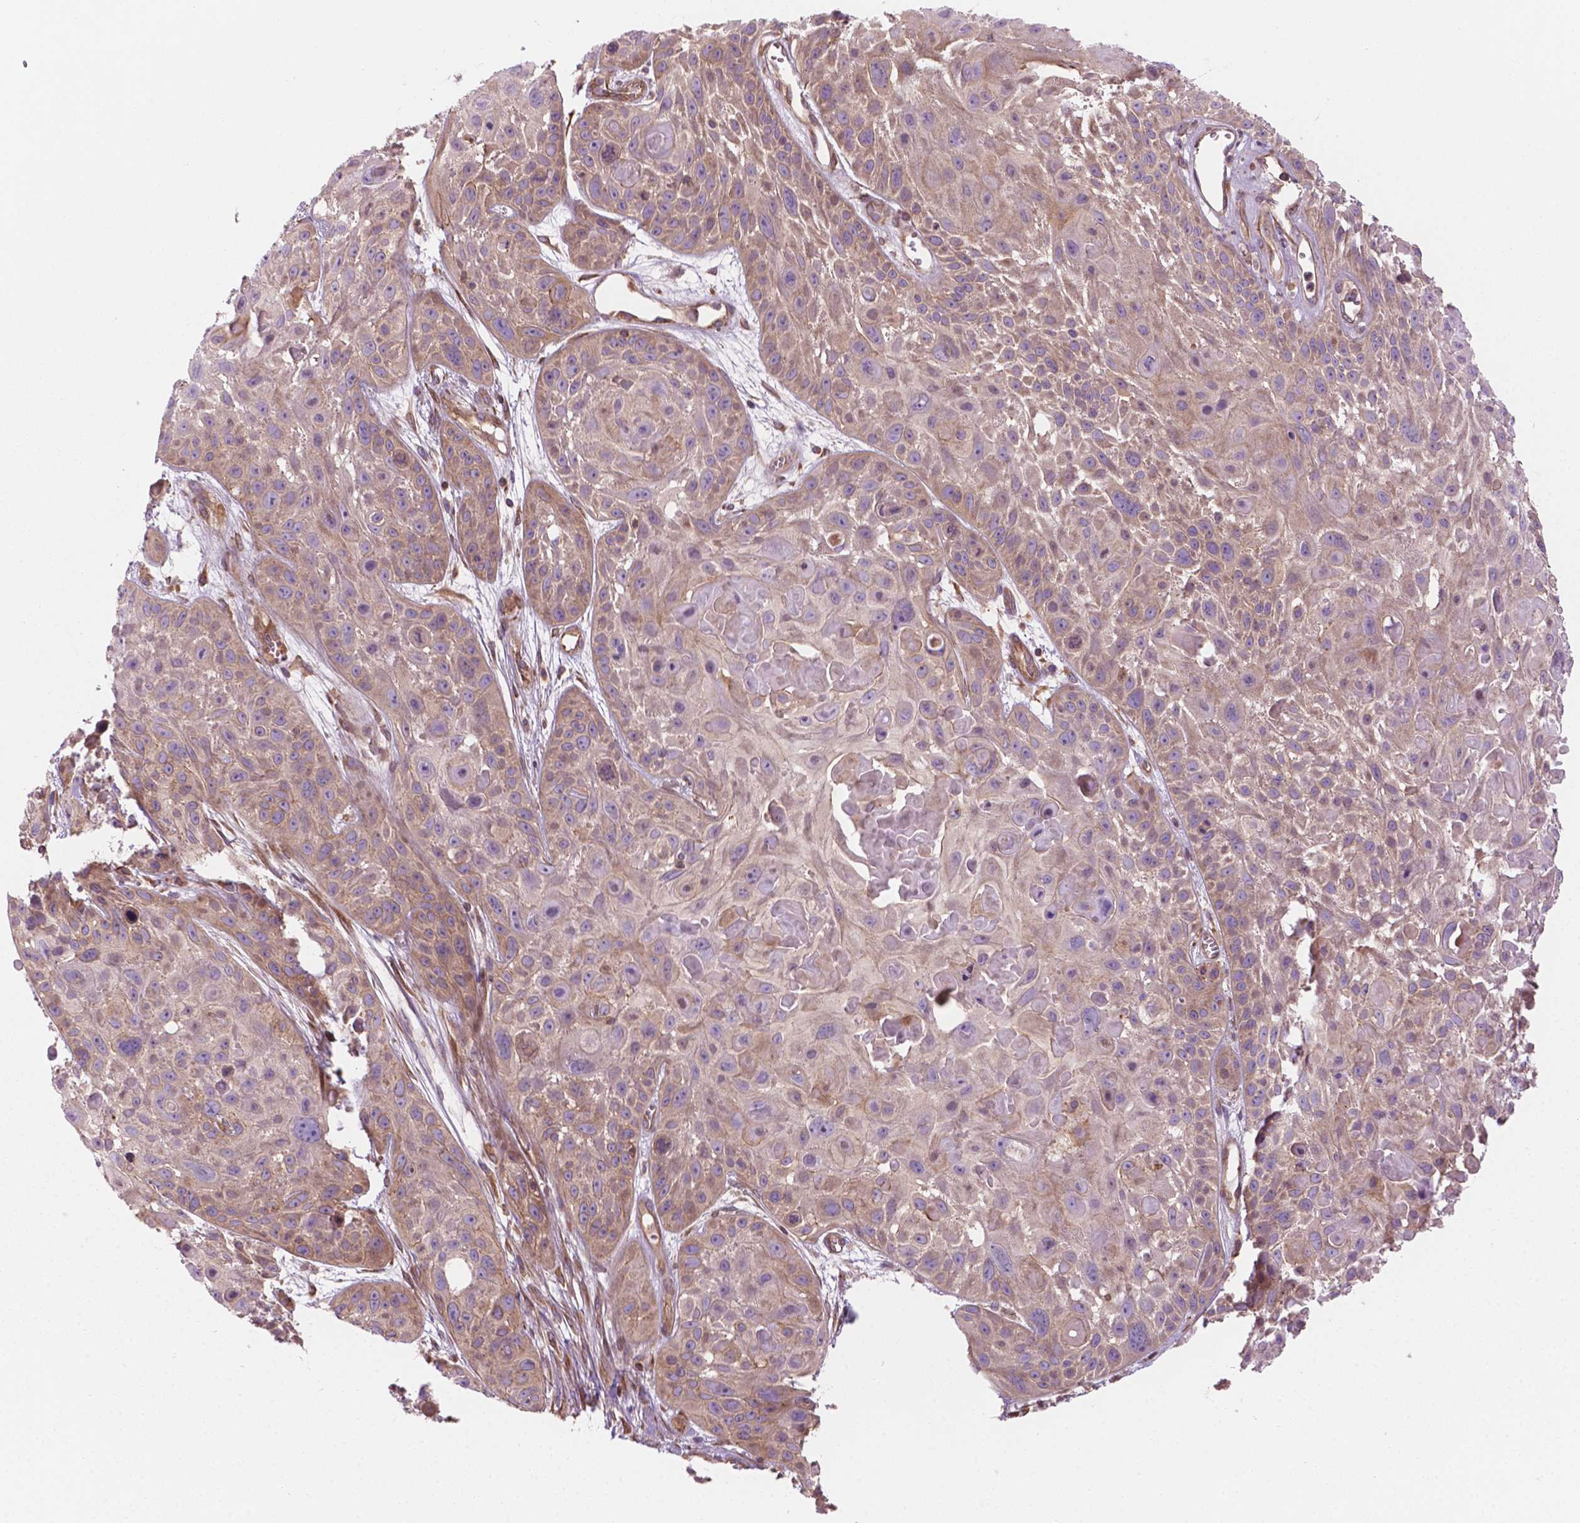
{"staining": {"intensity": "weak", "quantity": "25%-75%", "location": "cytoplasmic/membranous"}, "tissue": "skin cancer", "cell_type": "Tumor cells", "image_type": "cancer", "snomed": [{"axis": "morphology", "description": "Squamous cell carcinoma, NOS"}, {"axis": "topography", "description": "Skin"}, {"axis": "topography", "description": "Anal"}], "caption": "Brown immunohistochemical staining in human skin squamous cell carcinoma exhibits weak cytoplasmic/membranous positivity in about 25%-75% of tumor cells.", "gene": "SURF4", "patient": {"sex": "female", "age": 75}}